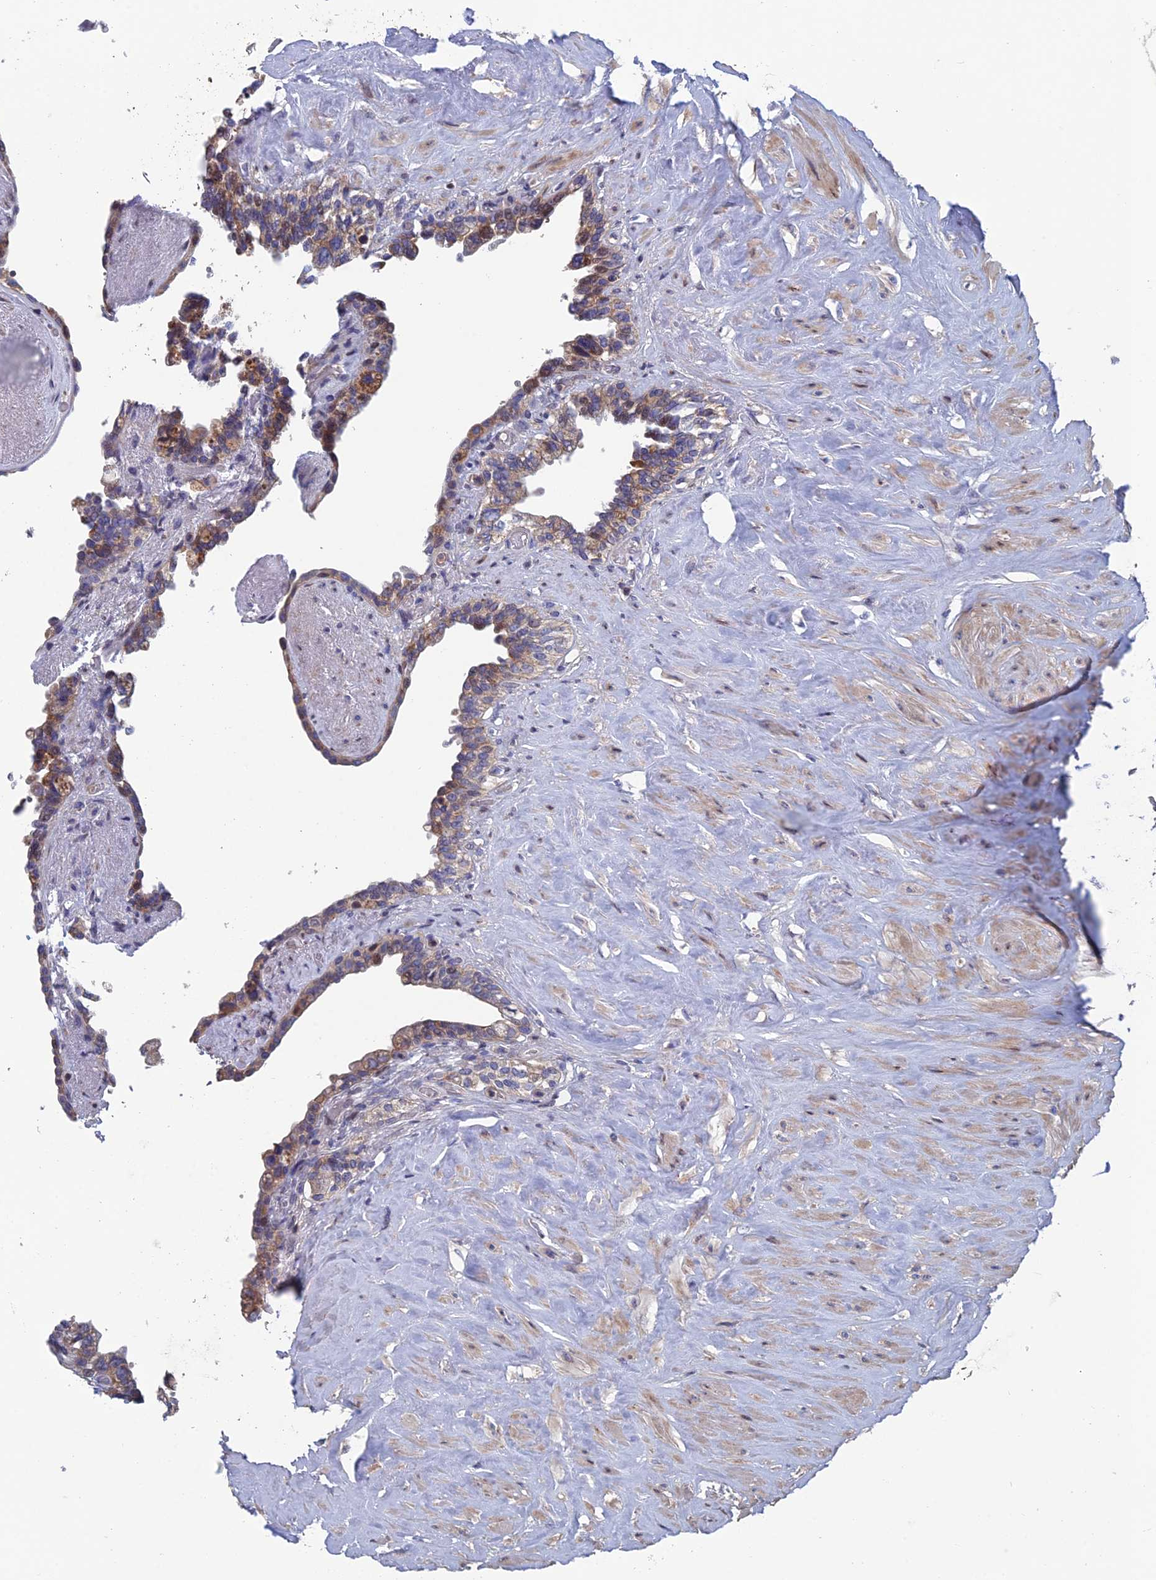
{"staining": {"intensity": "moderate", "quantity": "25%-75%", "location": "cytoplasmic/membranous"}, "tissue": "seminal vesicle", "cell_type": "Glandular cells", "image_type": "normal", "snomed": [{"axis": "morphology", "description": "Normal tissue, NOS"}, {"axis": "topography", "description": "Seminal veicle"}], "caption": "Immunohistochemistry of normal human seminal vesicle exhibits medium levels of moderate cytoplasmic/membranous expression in about 25%-75% of glandular cells. (Brightfield microscopy of DAB IHC at high magnification).", "gene": "USP37", "patient": {"sex": "male", "age": 63}}